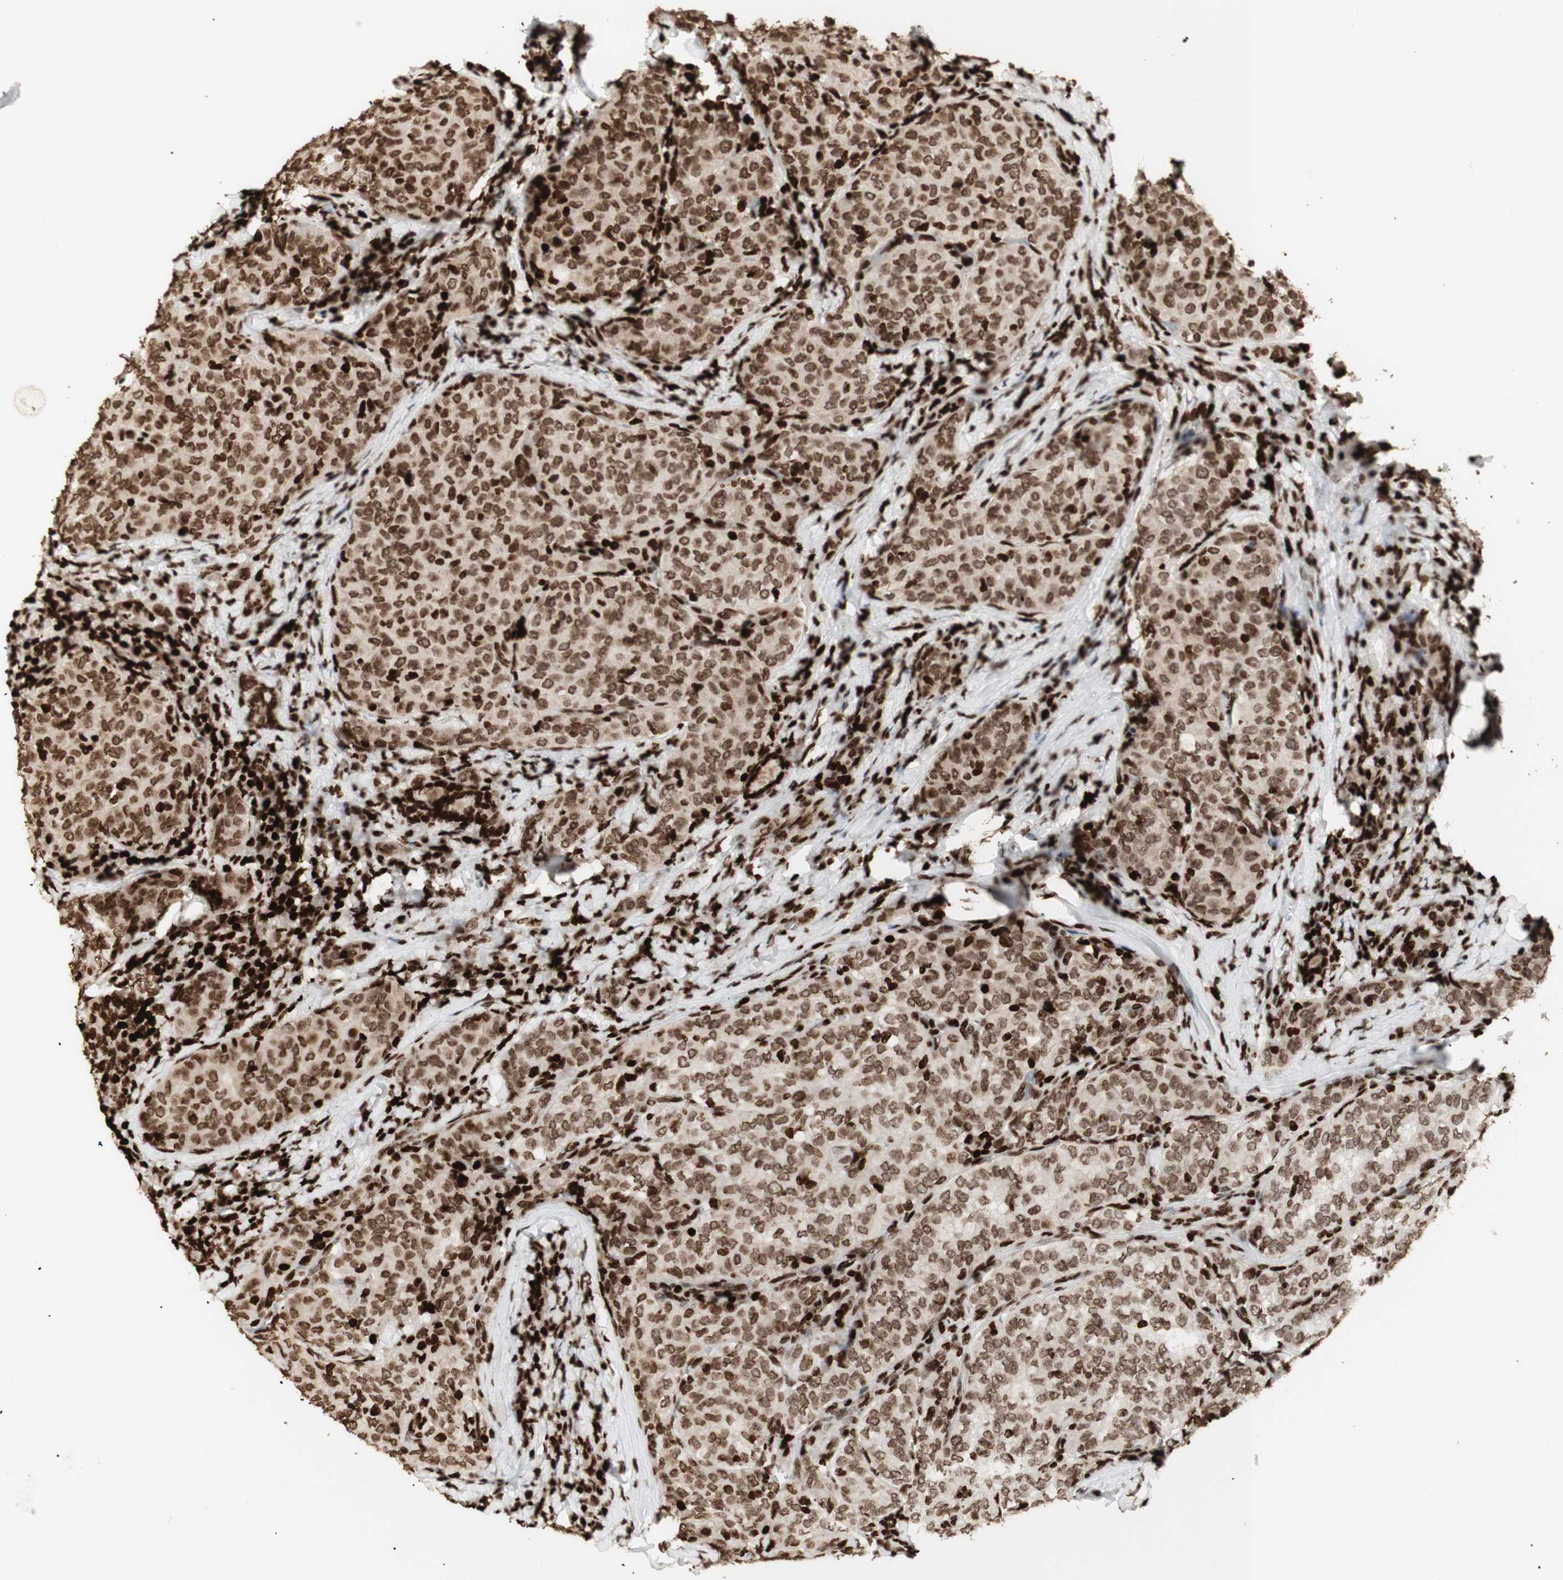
{"staining": {"intensity": "strong", "quantity": ">75%", "location": "nuclear"}, "tissue": "thyroid cancer", "cell_type": "Tumor cells", "image_type": "cancer", "snomed": [{"axis": "morphology", "description": "Normal tissue, NOS"}, {"axis": "morphology", "description": "Papillary adenocarcinoma, NOS"}, {"axis": "topography", "description": "Thyroid gland"}], "caption": "Immunohistochemistry micrograph of papillary adenocarcinoma (thyroid) stained for a protein (brown), which shows high levels of strong nuclear positivity in approximately >75% of tumor cells.", "gene": "NCAPD2", "patient": {"sex": "female", "age": 30}}